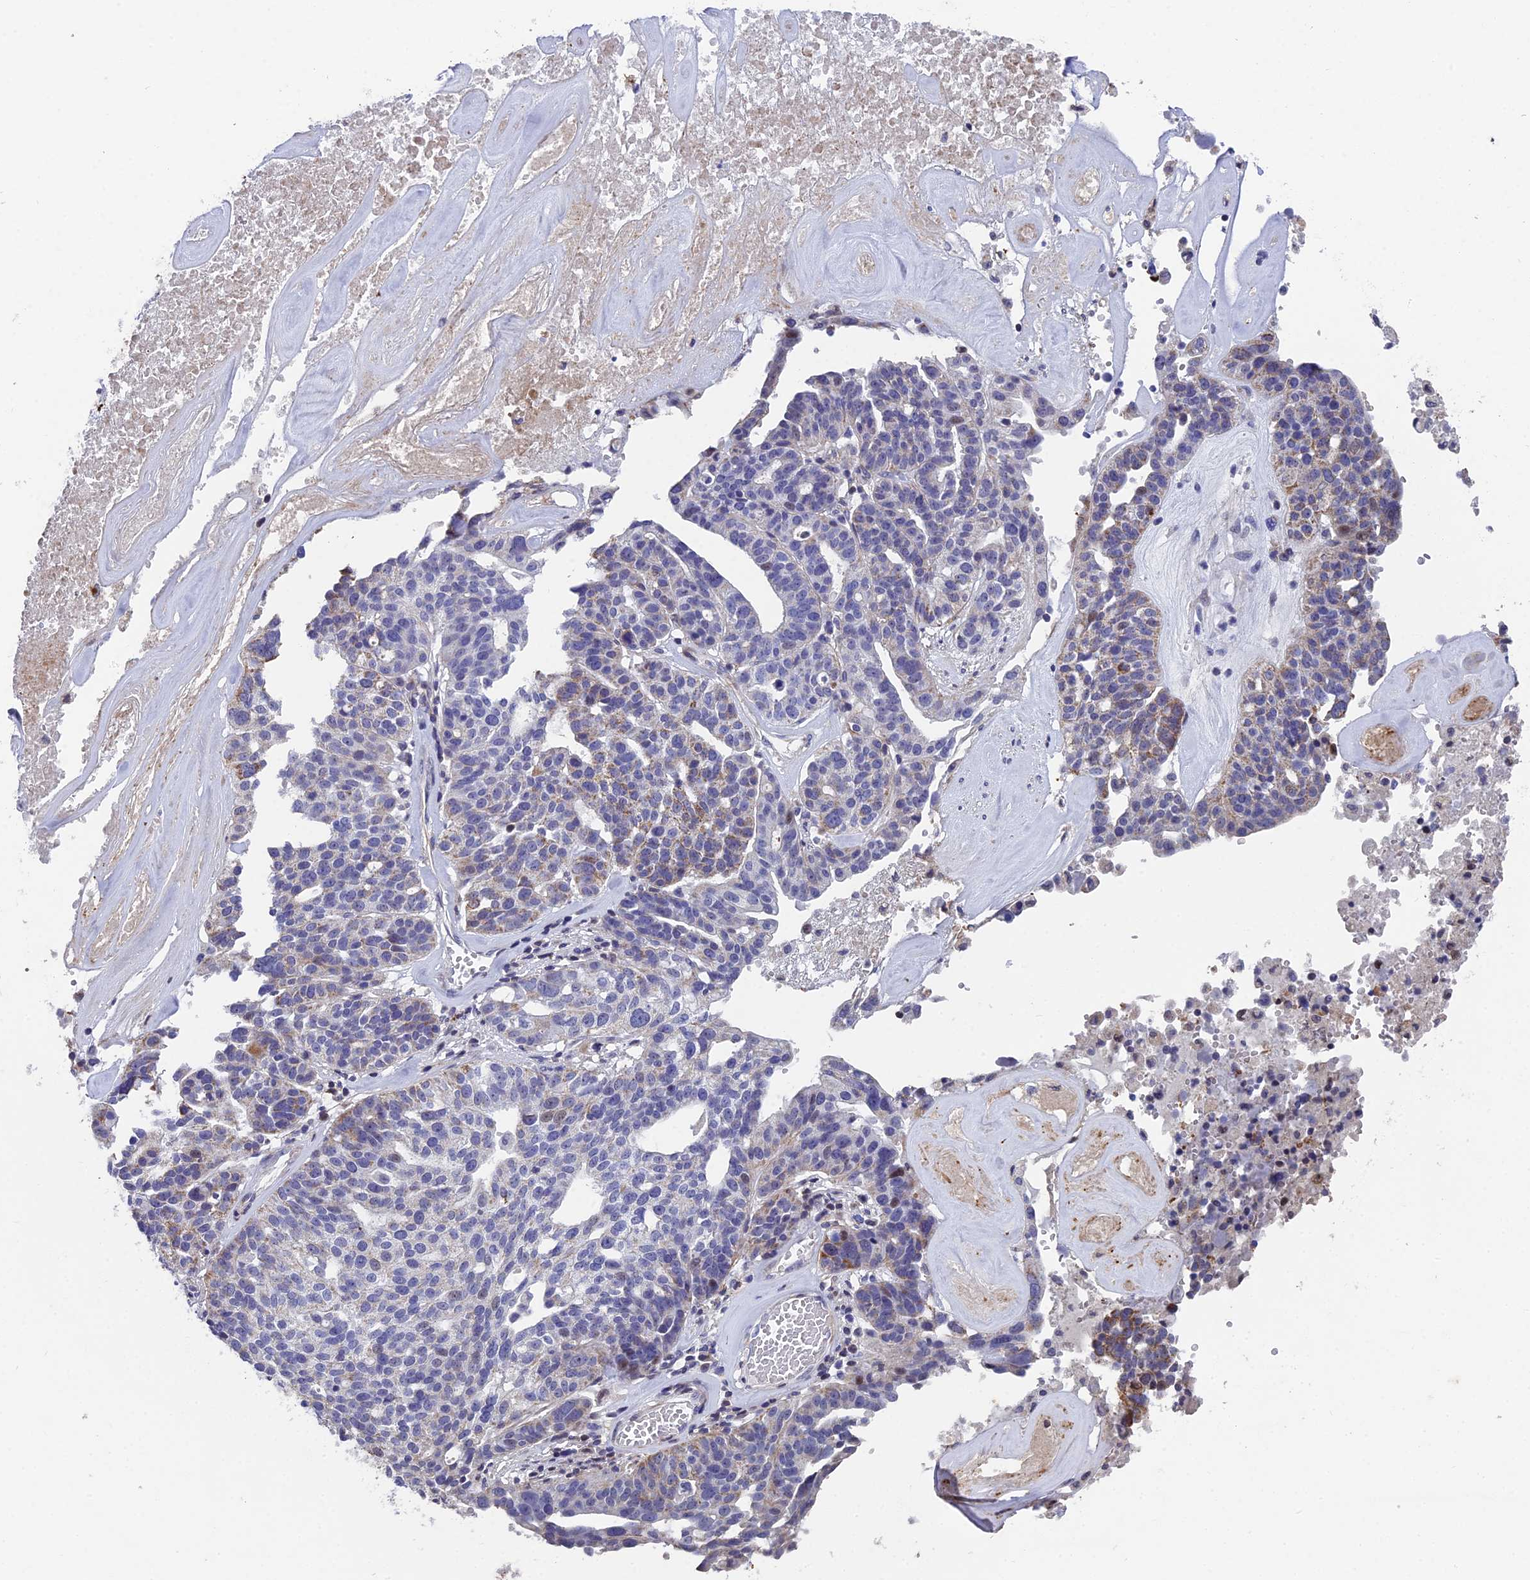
{"staining": {"intensity": "moderate", "quantity": "<25%", "location": "cytoplasmic/membranous"}, "tissue": "ovarian cancer", "cell_type": "Tumor cells", "image_type": "cancer", "snomed": [{"axis": "morphology", "description": "Cystadenocarcinoma, serous, NOS"}, {"axis": "topography", "description": "Ovary"}], "caption": "Ovarian serous cystadenocarcinoma stained for a protein reveals moderate cytoplasmic/membranous positivity in tumor cells.", "gene": "XKR9", "patient": {"sex": "female", "age": 59}}